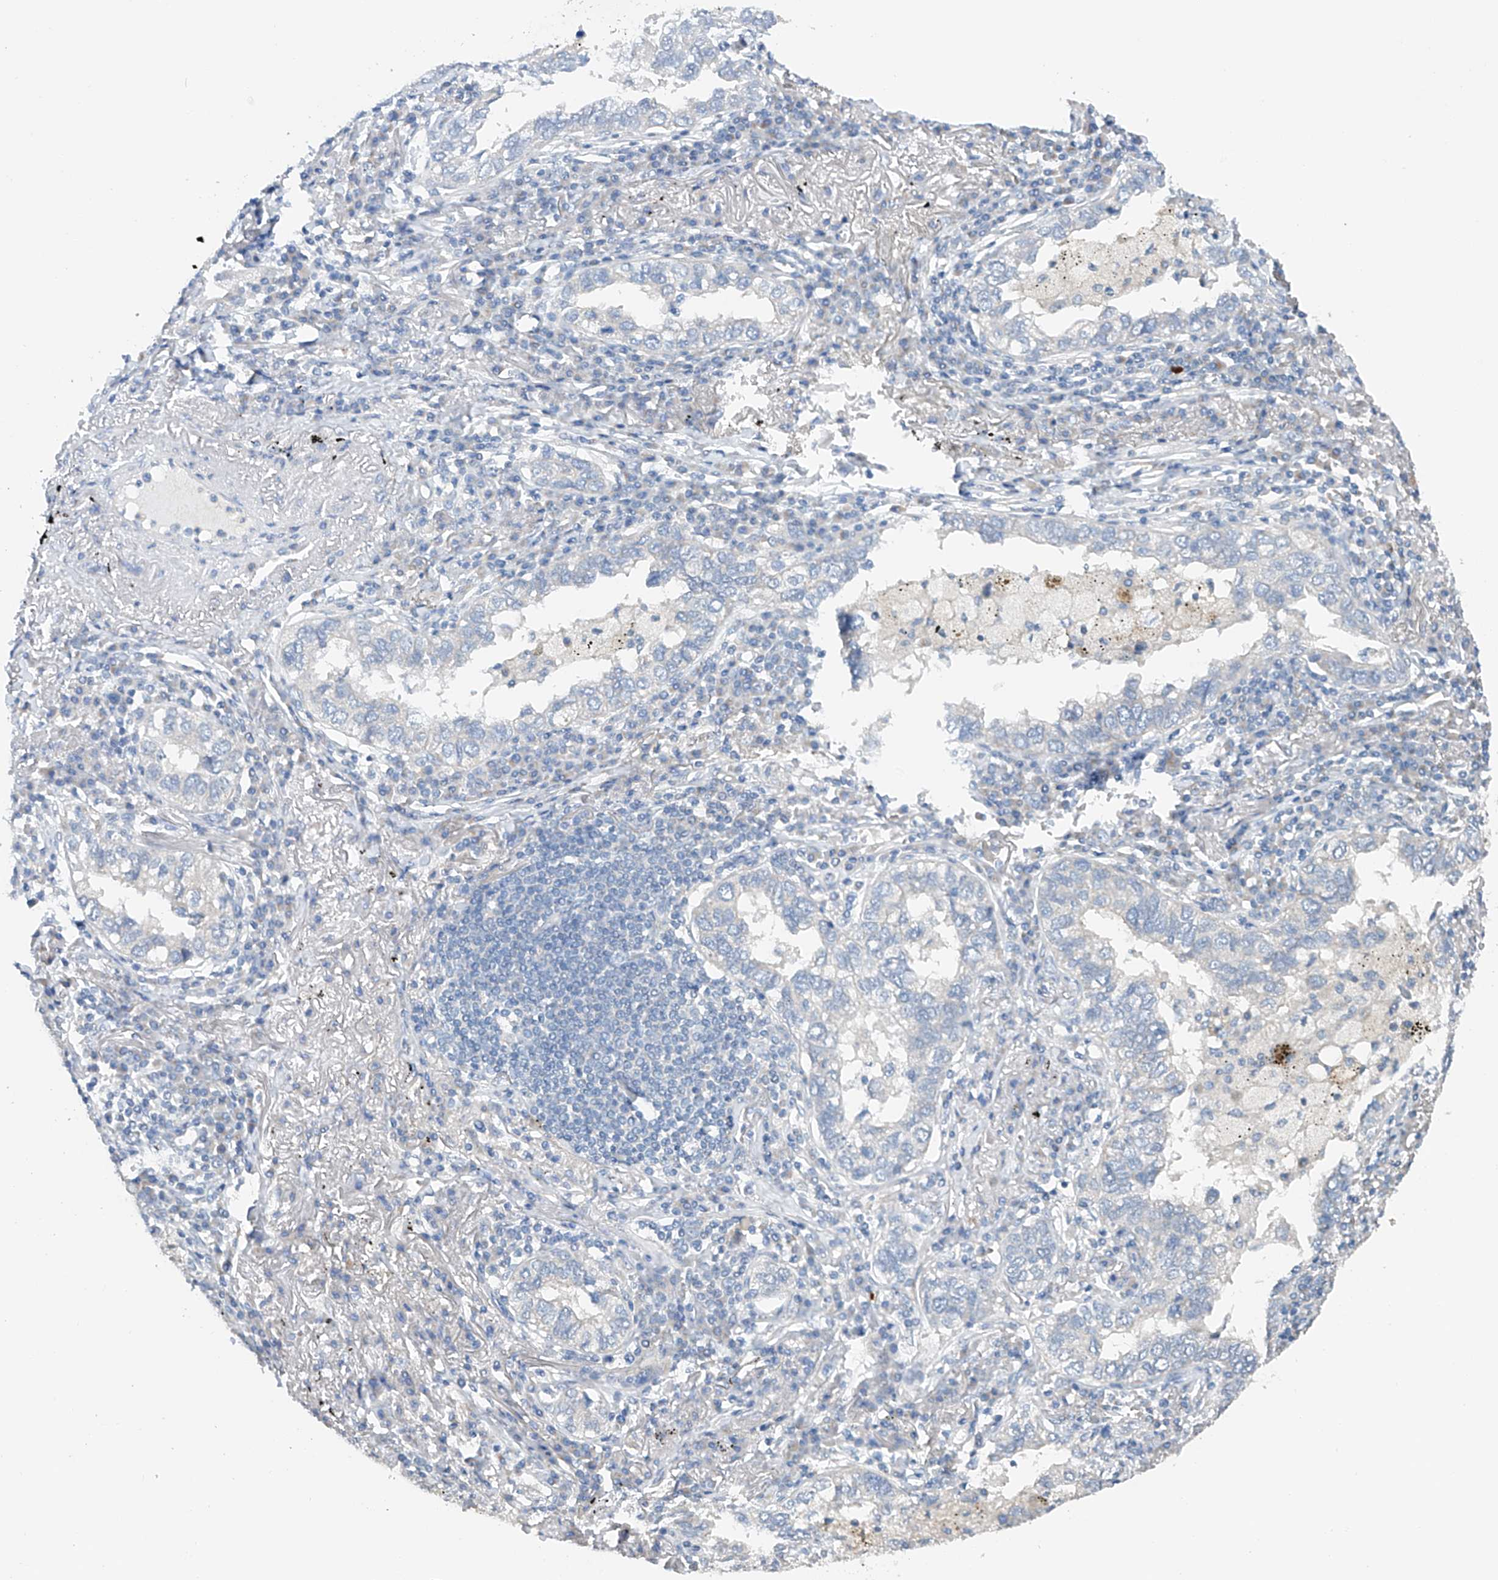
{"staining": {"intensity": "negative", "quantity": "none", "location": "none"}, "tissue": "lung cancer", "cell_type": "Tumor cells", "image_type": "cancer", "snomed": [{"axis": "morphology", "description": "Adenocarcinoma, NOS"}, {"axis": "topography", "description": "Lung"}], "caption": "Tumor cells are negative for brown protein staining in lung adenocarcinoma.", "gene": "GPC4", "patient": {"sex": "male", "age": 65}}